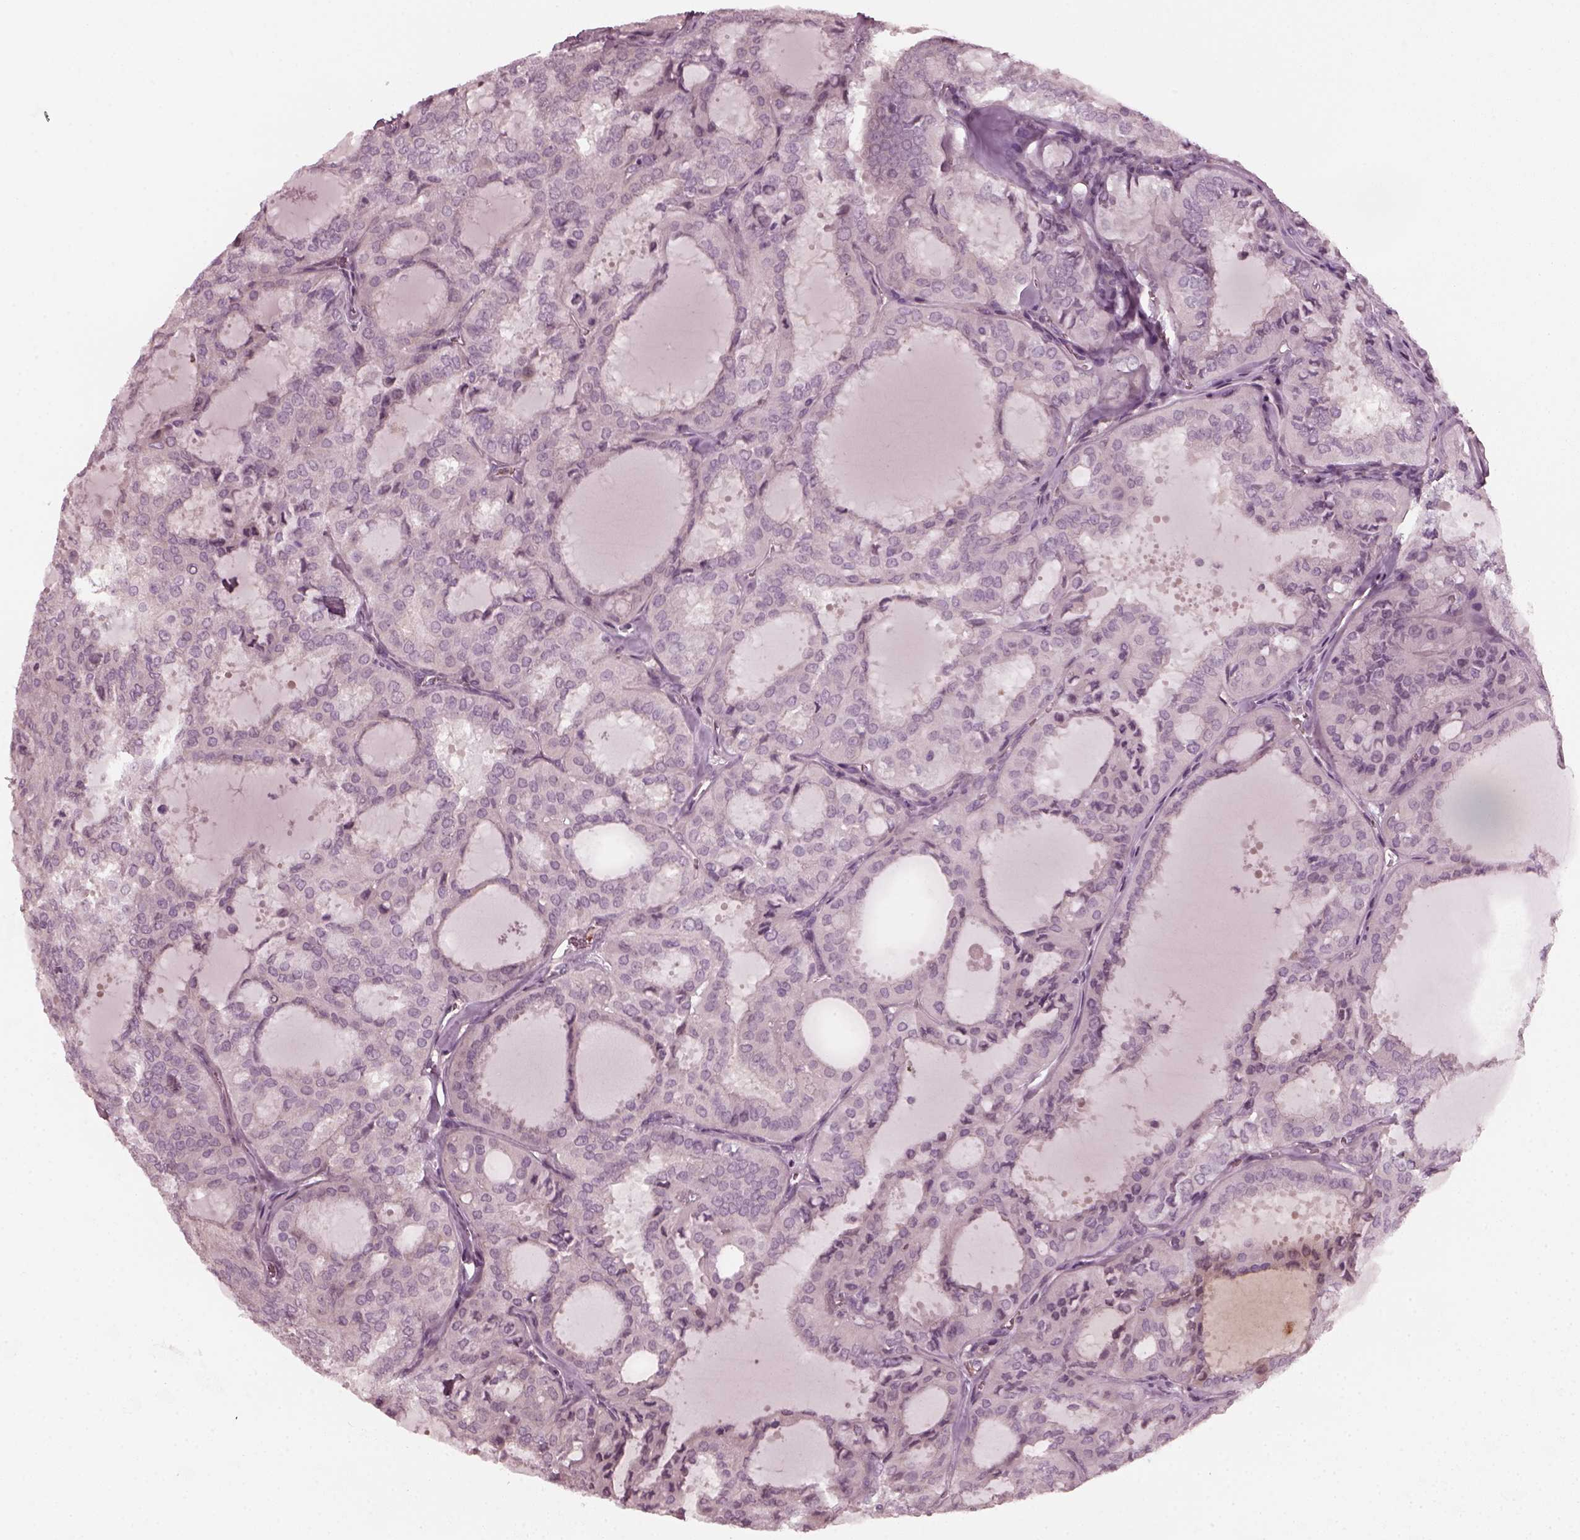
{"staining": {"intensity": "negative", "quantity": "none", "location": "none"}, "tissue": "thyroid cancer", "cell_type": "Tumor cells", "image_type": "cancer", "snomed": [{"axis": "morphology", "description": "Follicular adenoma carcinoma, NOS"}, {"axis": "topography", "description": "Thyroid gland"}], "caption": "High magnification brightfield microscopy of thyroid cancer (follicular adenoma carcinoma) stained with DAB (brown) and counterstained with hematoxylin (blue): tumor cells show no significant positivity.", "gene": "CHIT1", "patient": {"sex": "male", "age": 75}}